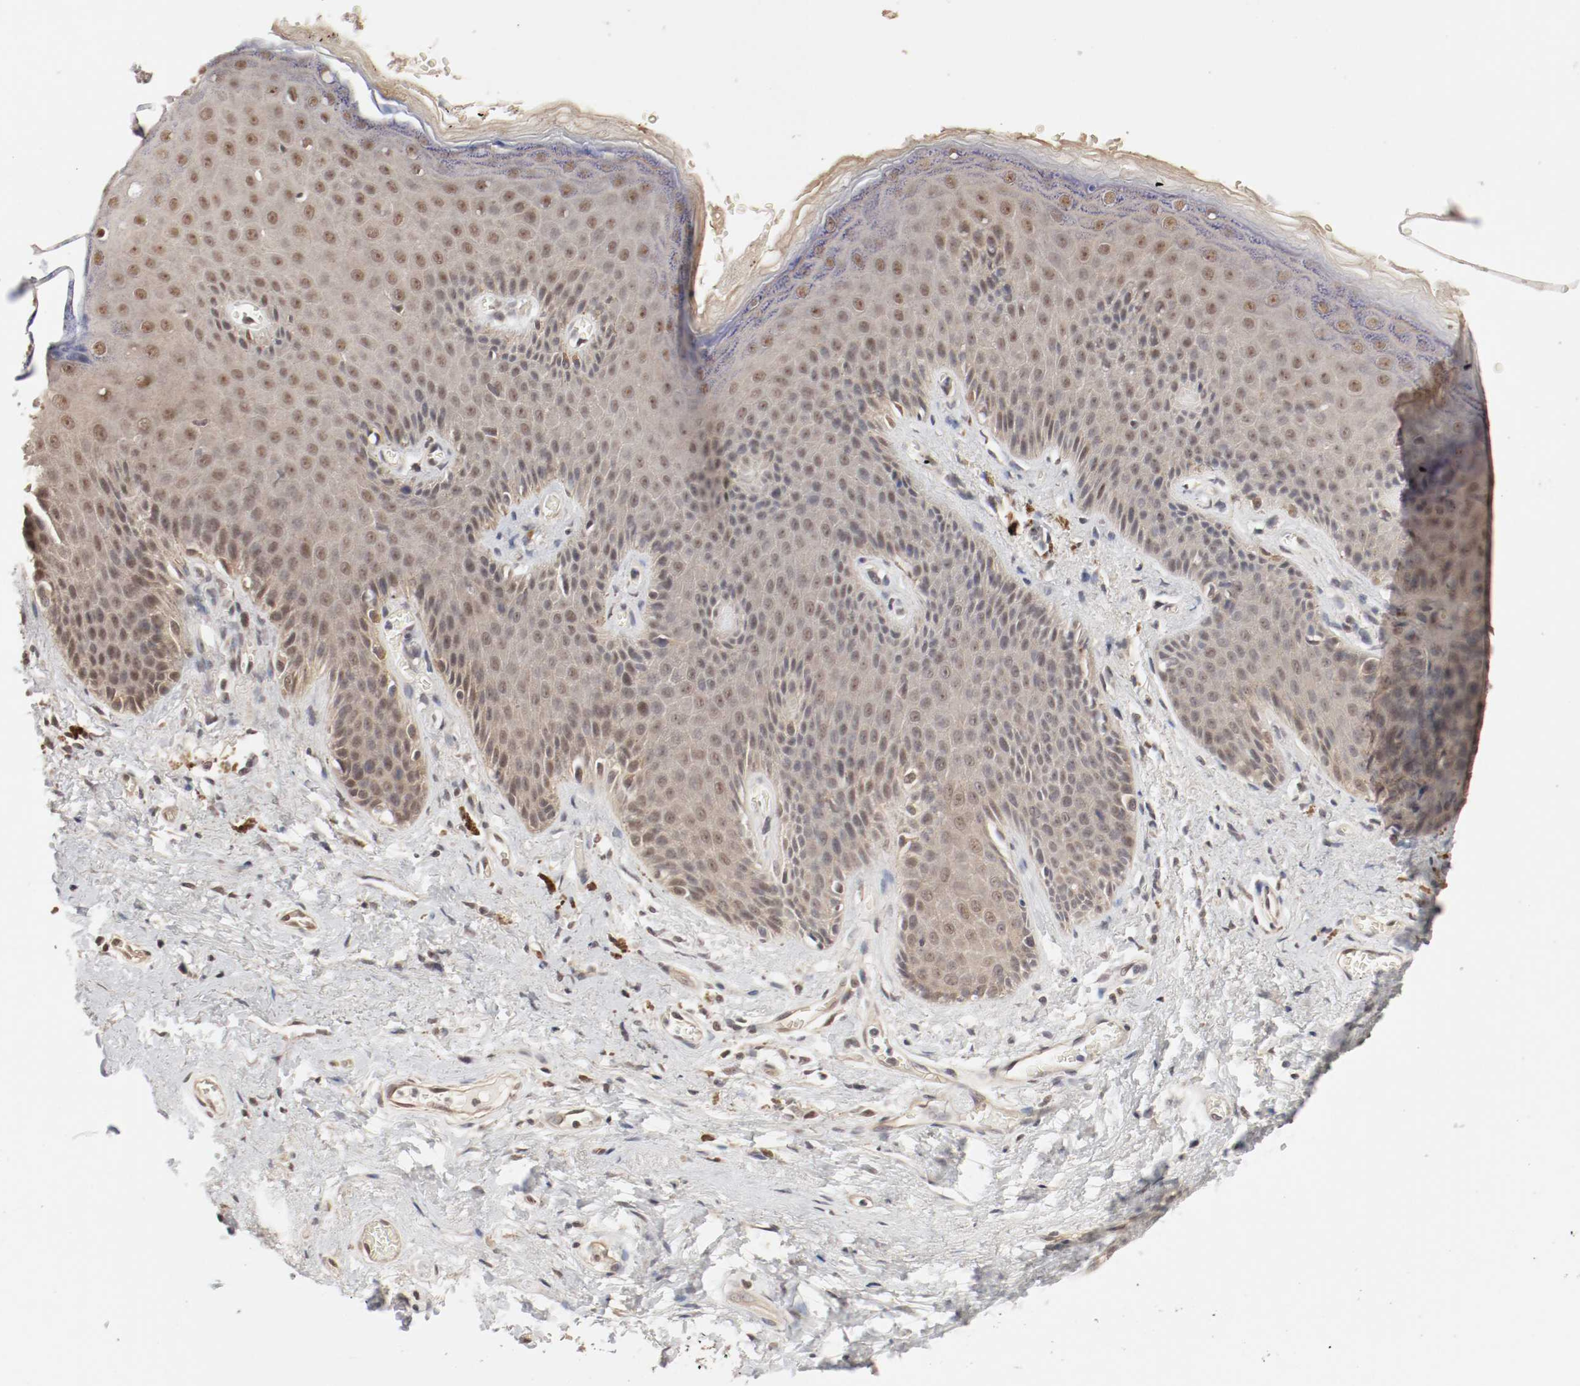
{"staining": {"intensity": "moderate", "quantity": "25%-75%", "location": "cytoplasmic/membranous,nuclear"}, "tissue": "skin", "cell_type": "Epidermal cells", "image_type": "normal", "snomed": [{"axis": "morphology", "description": "Normal tissue, NOS"}, {"axis": "topography", "description": "Anal"}], "caption": "The immunohistochemical stain labels moderate cytoplasmic/membranous,nuclear staining in epidermal cells of unremarkable skin.", "gene": "CSNK2B", "patient": {"sex": "female", "age": 46}}